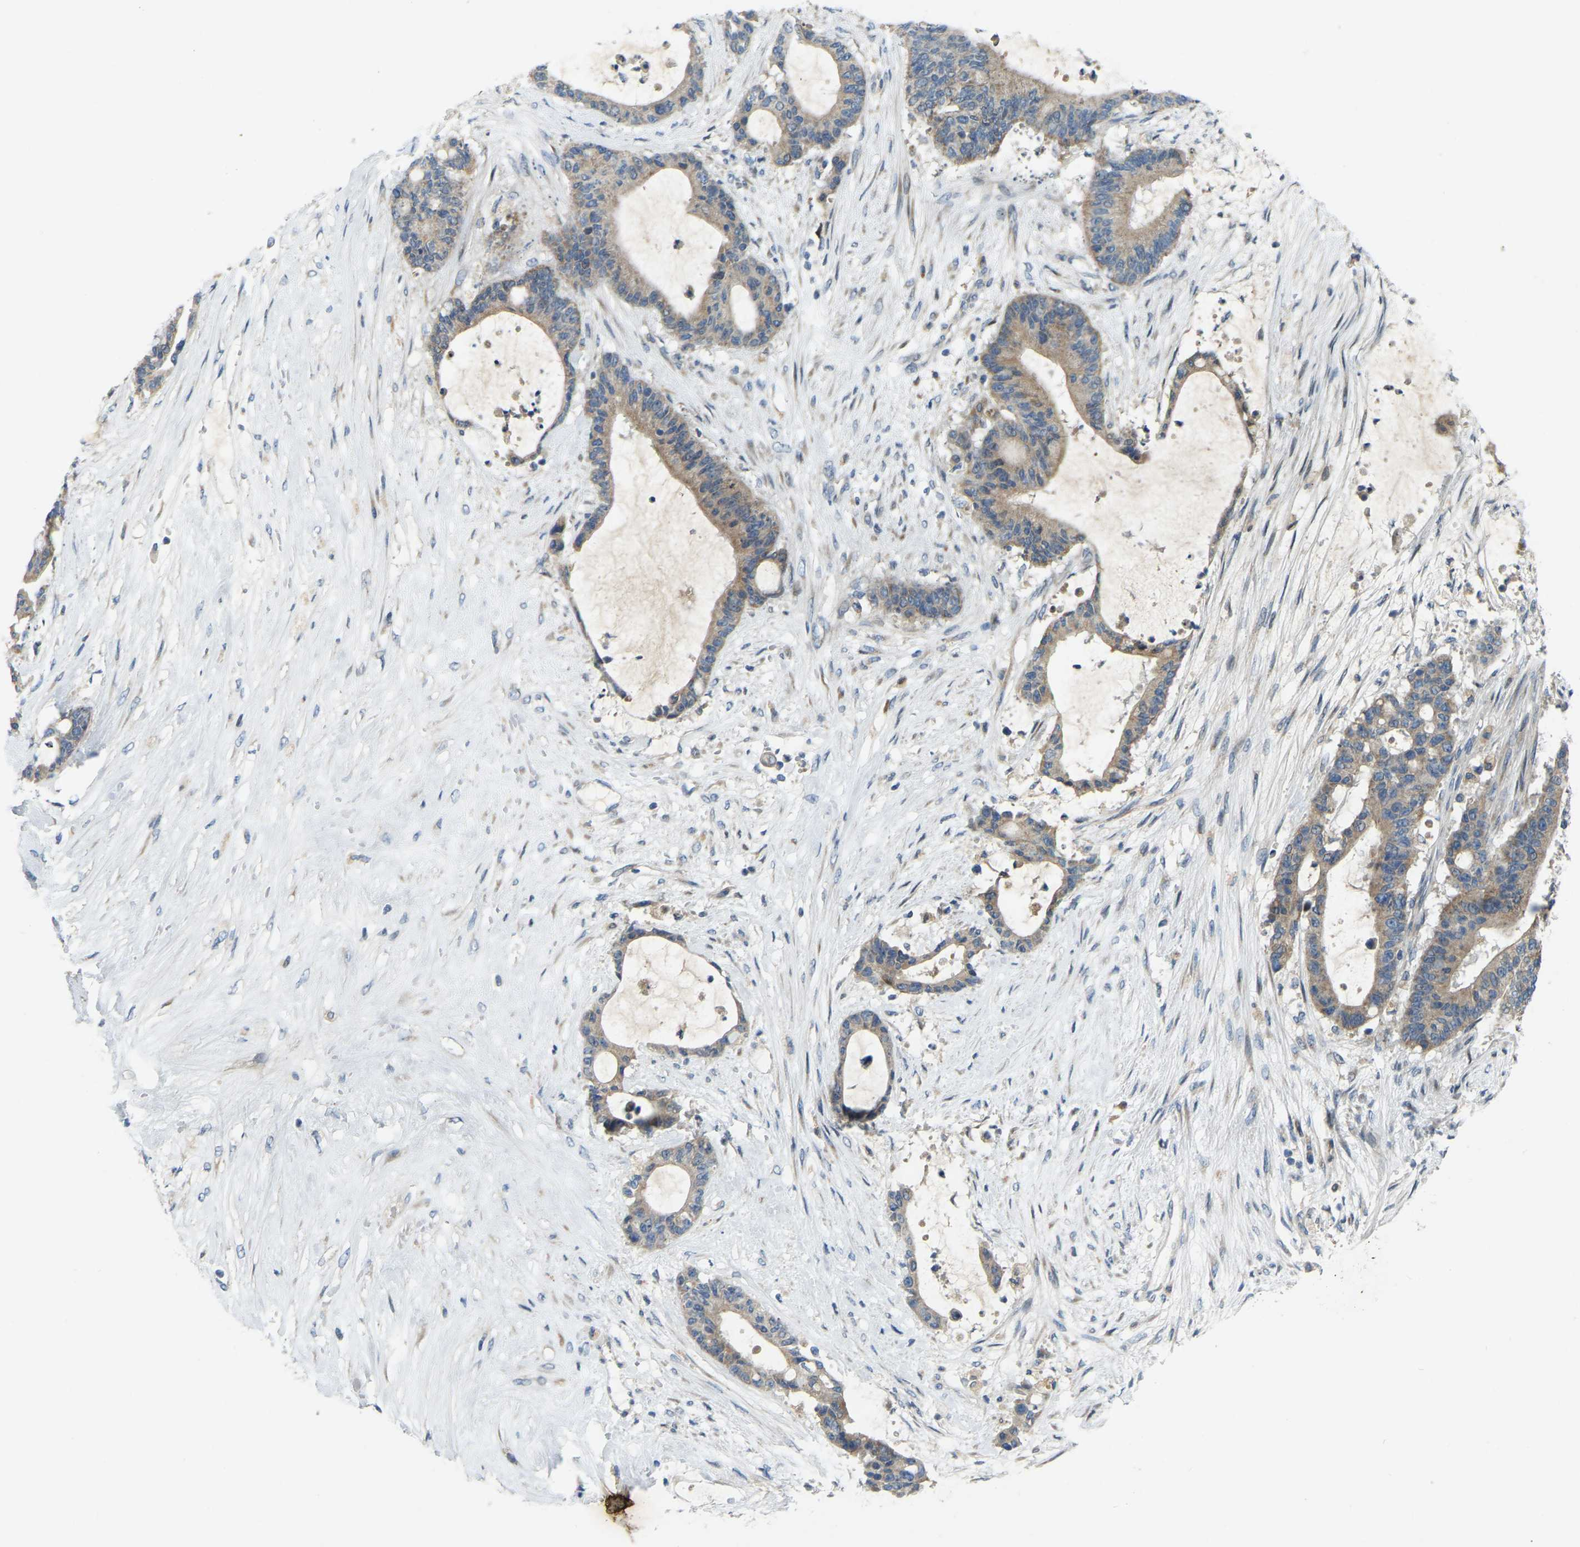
{"staining": {"intensity": "moderate", "quantity": ">75%", "location": "cytoplasmic/membranous"}, "tissue": "liver cancer", "cell_type": "Tumor cells", "image_type": "cancer", "snomed": [{"axis": "morphology", "description": "Cholangiocarcinoma"}, {"axis": "topography", "description": "Liver"}], "caption": "The micrograph reveals a brown stain indicating the presence of a protein in the cytoplasmic/membranous of tumor cells in liver cancer. (DAB = brown stain, brightfield microscopy at high magnification).", "gene": "PARL", "patient": {"sex": "female", "age": 73}}